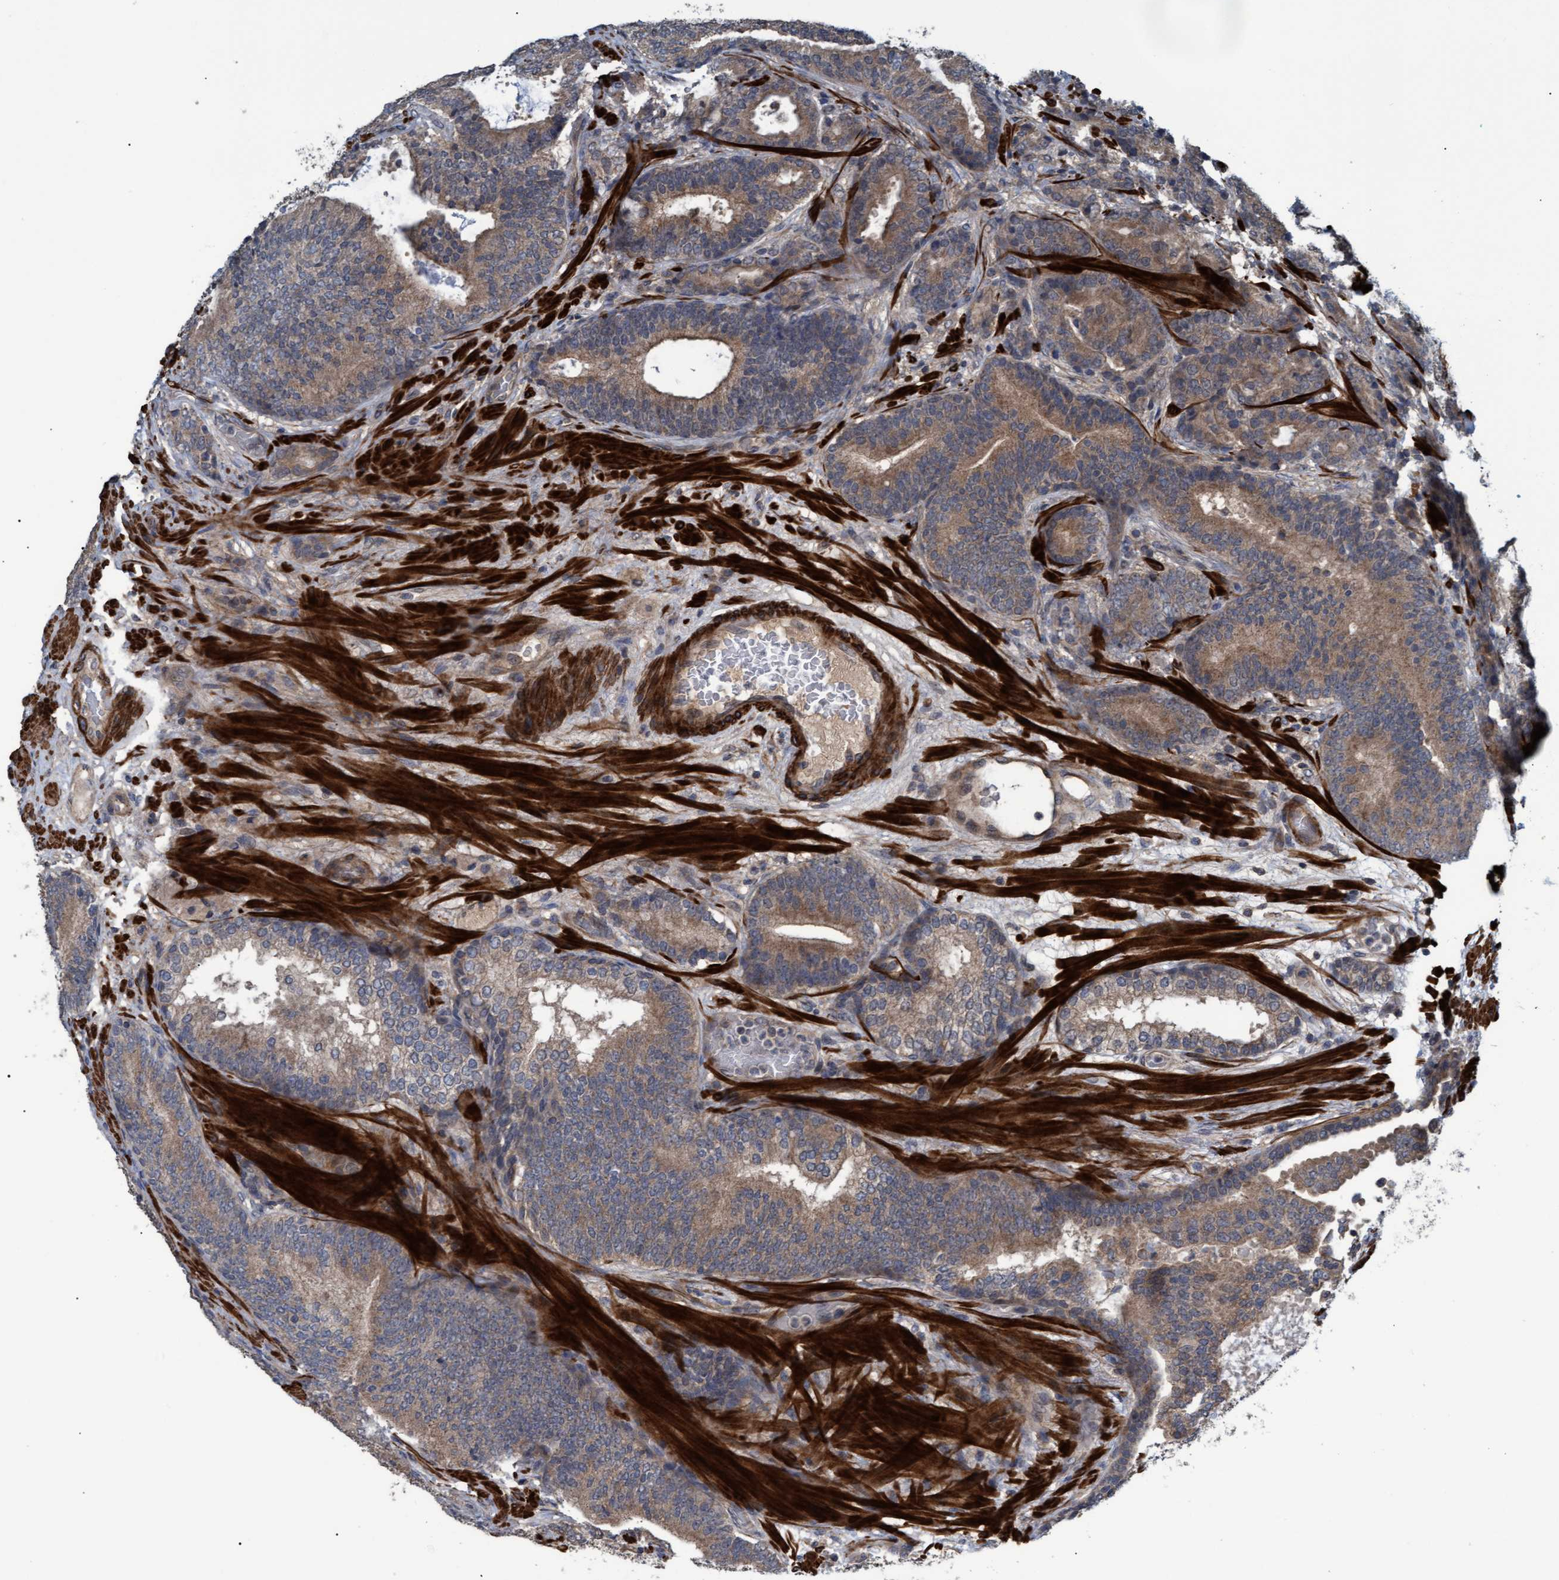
{"staining": {"intensity": "moderate", "quantity": ">75%", "location": "cytoplasmic/membranous"}, "tissue": "prostate cancer", "cell_type": "Tumor cells", "image_type": "cancer", "snomed": [{"axis": "morphology", "description": "Adenocarcinoma, High grade"}, {"axis": "topography", "description": "Prostate"}], "caption": "Immunohistochemical staining of high-grade adenocarcinoma (prostate) exhibits medium levels of moderate cytoplasmic/membranous protein expression in approximately >75% of tumor cells.", "gene": "GGT6", "patient": {"sex": "male", "age": 55}}